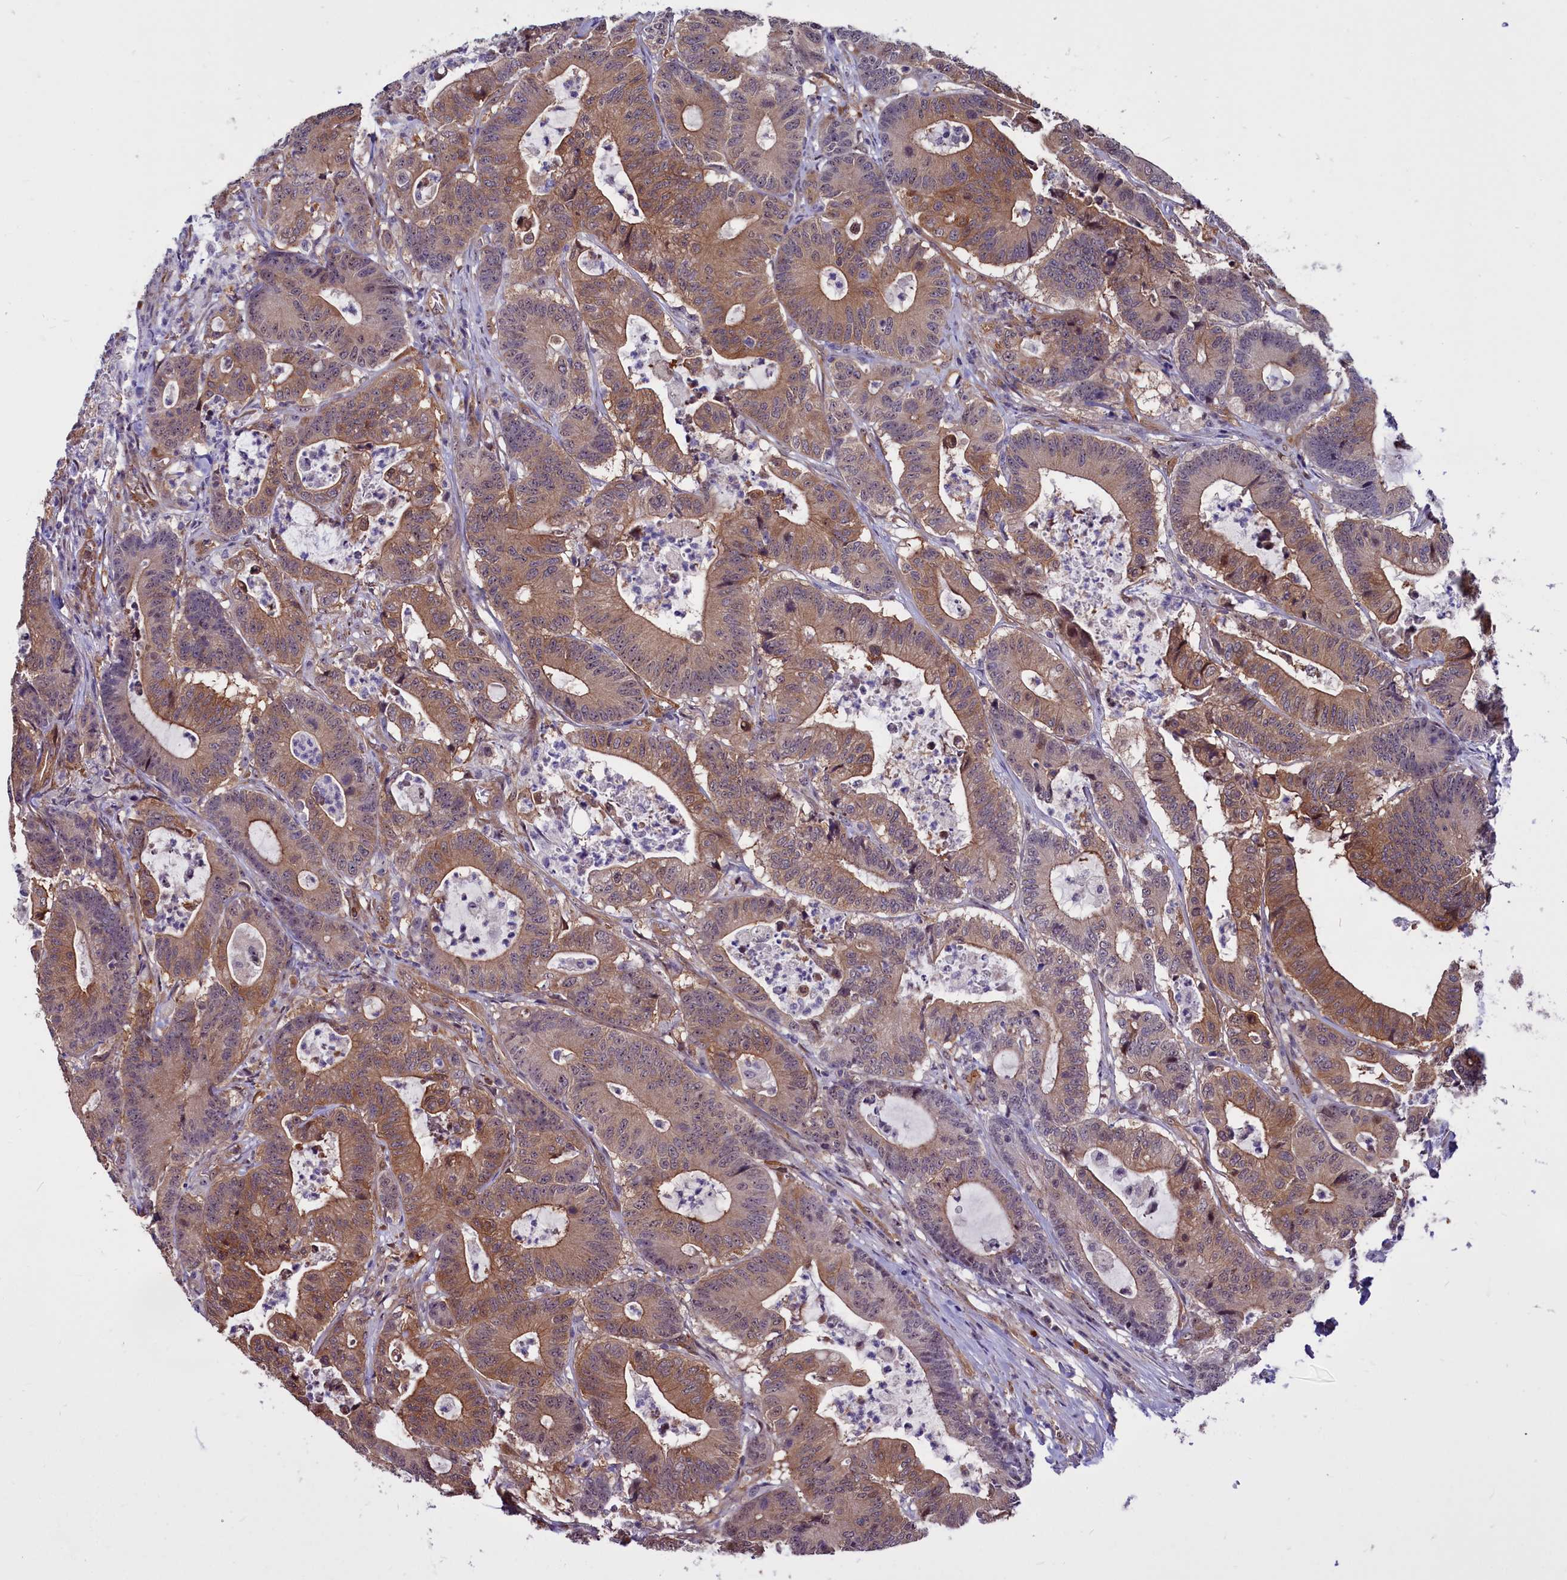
{"staining": {"intensity": "moderate", "quantity": ">75%", "location": "cytoplasmic/membranous"}, "tissue": "colorectal cancer", "cell_type": "Tumor cells", "image_type": "cancer", "snomed": [{"axis": "morphology", "description": "Adenocarcinoma, NOS"}, {"axis": "topography", "description": "Colon"}], "caption": "Colorectal cancer stained with a brown dye shows moderate cytoplasmic/membranous positive staining in about >75% of tumor cells.", "gene": "BCAR1", "patient": {"sex": "female", "age": 84}}